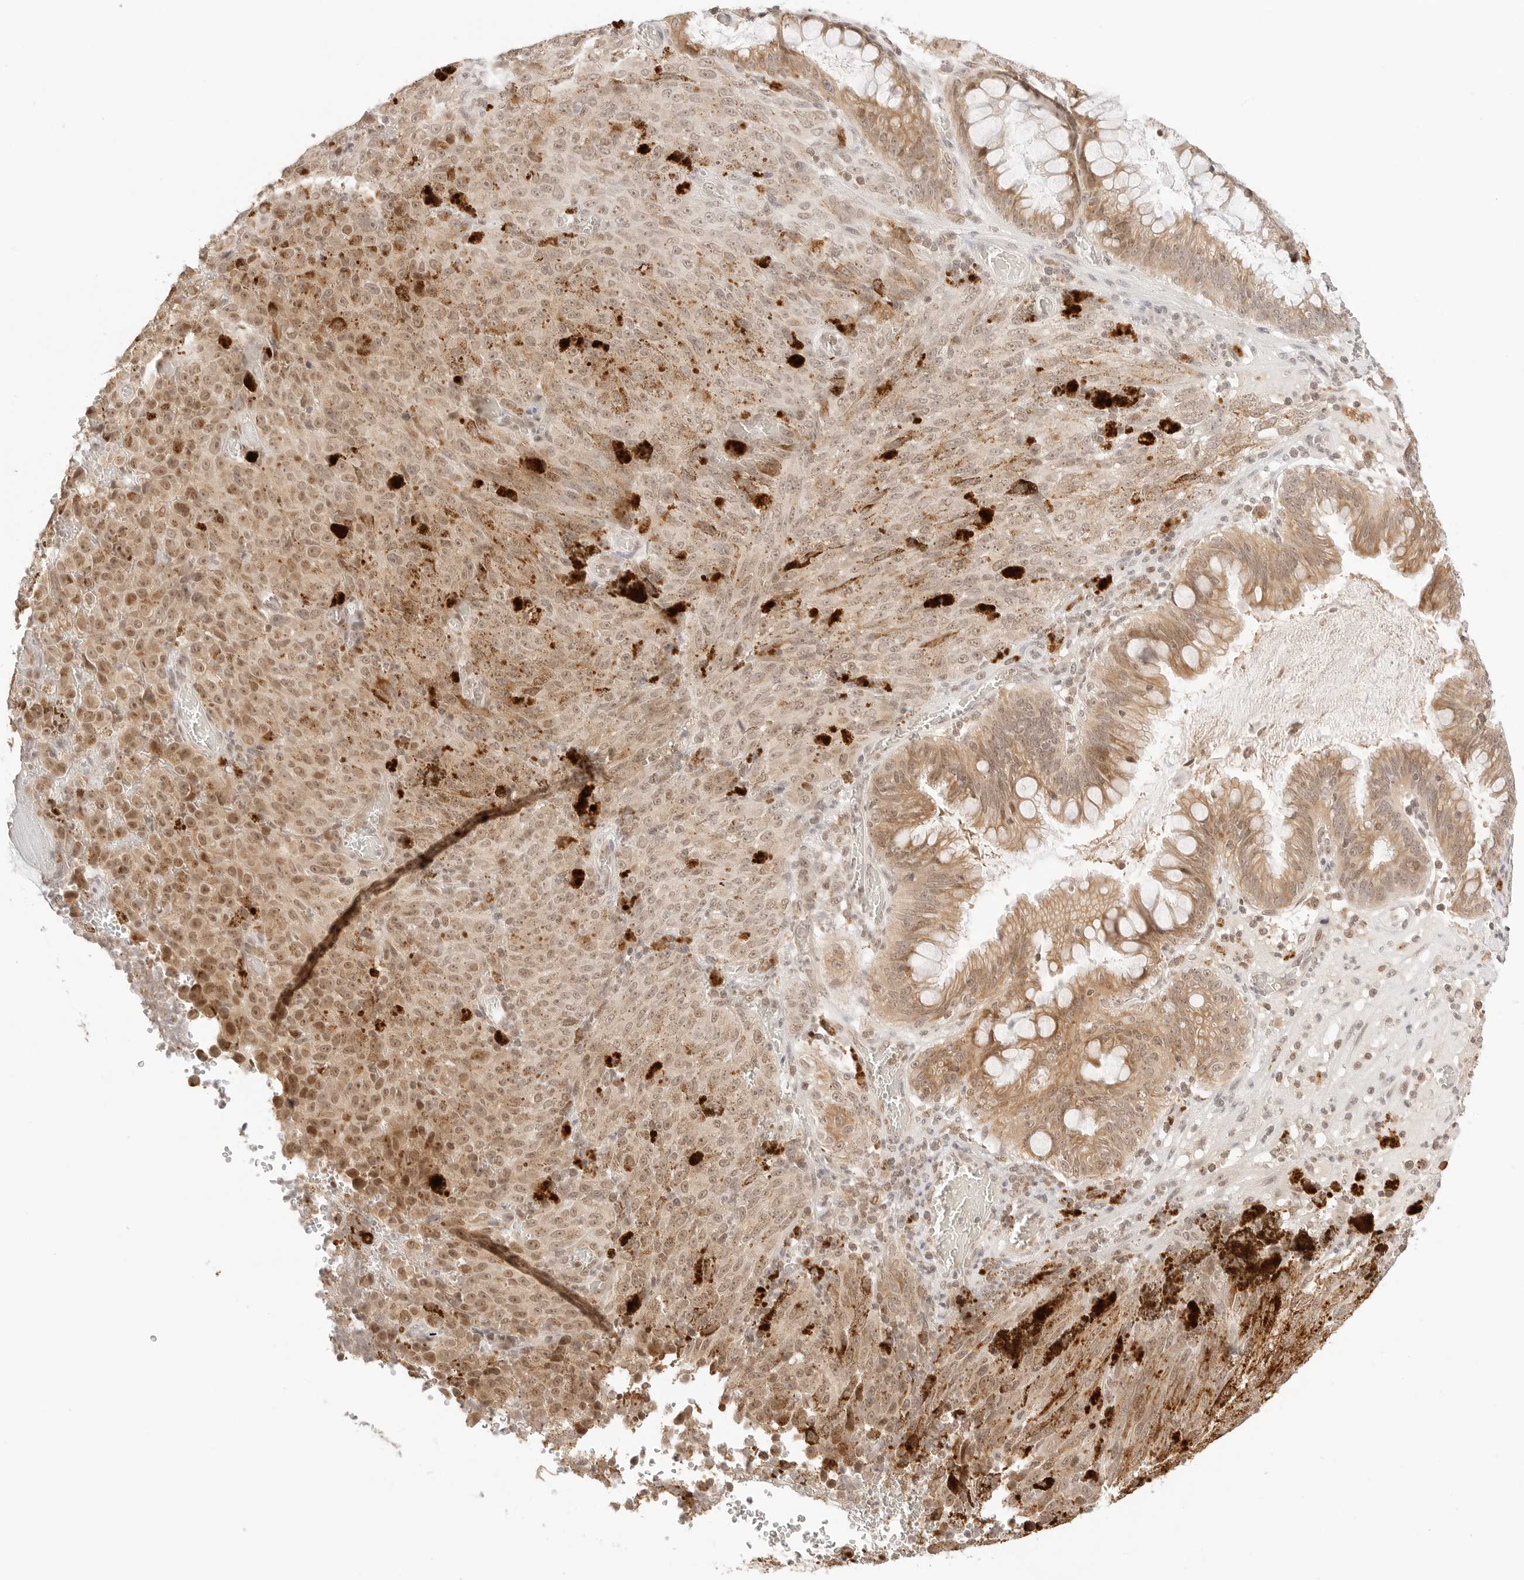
{"staining": {"intensity": "moderate", "quantity": ">75%", "location": "cytoplasmic/membranous,nuclear"}, "tissue": "melanoma", "cell_type": "Tumor cells", "image_type": "cancer", "snomed": [{"axis": "morphology", "description": "Malignant melanoma, NOS"}, {"axis": "topography", "description": "Rectum"}], "caption": "High-power microscopy captured an immunohistochemistry (IHC) image of melanoma, revealing moderate cytoplasmic/membranous and nuclear expression in about >75% of tumor cells. Nuclei are stained in blue.", "gene": "SEPTIN4", "patient": {"sex": "female", "age": 81}}